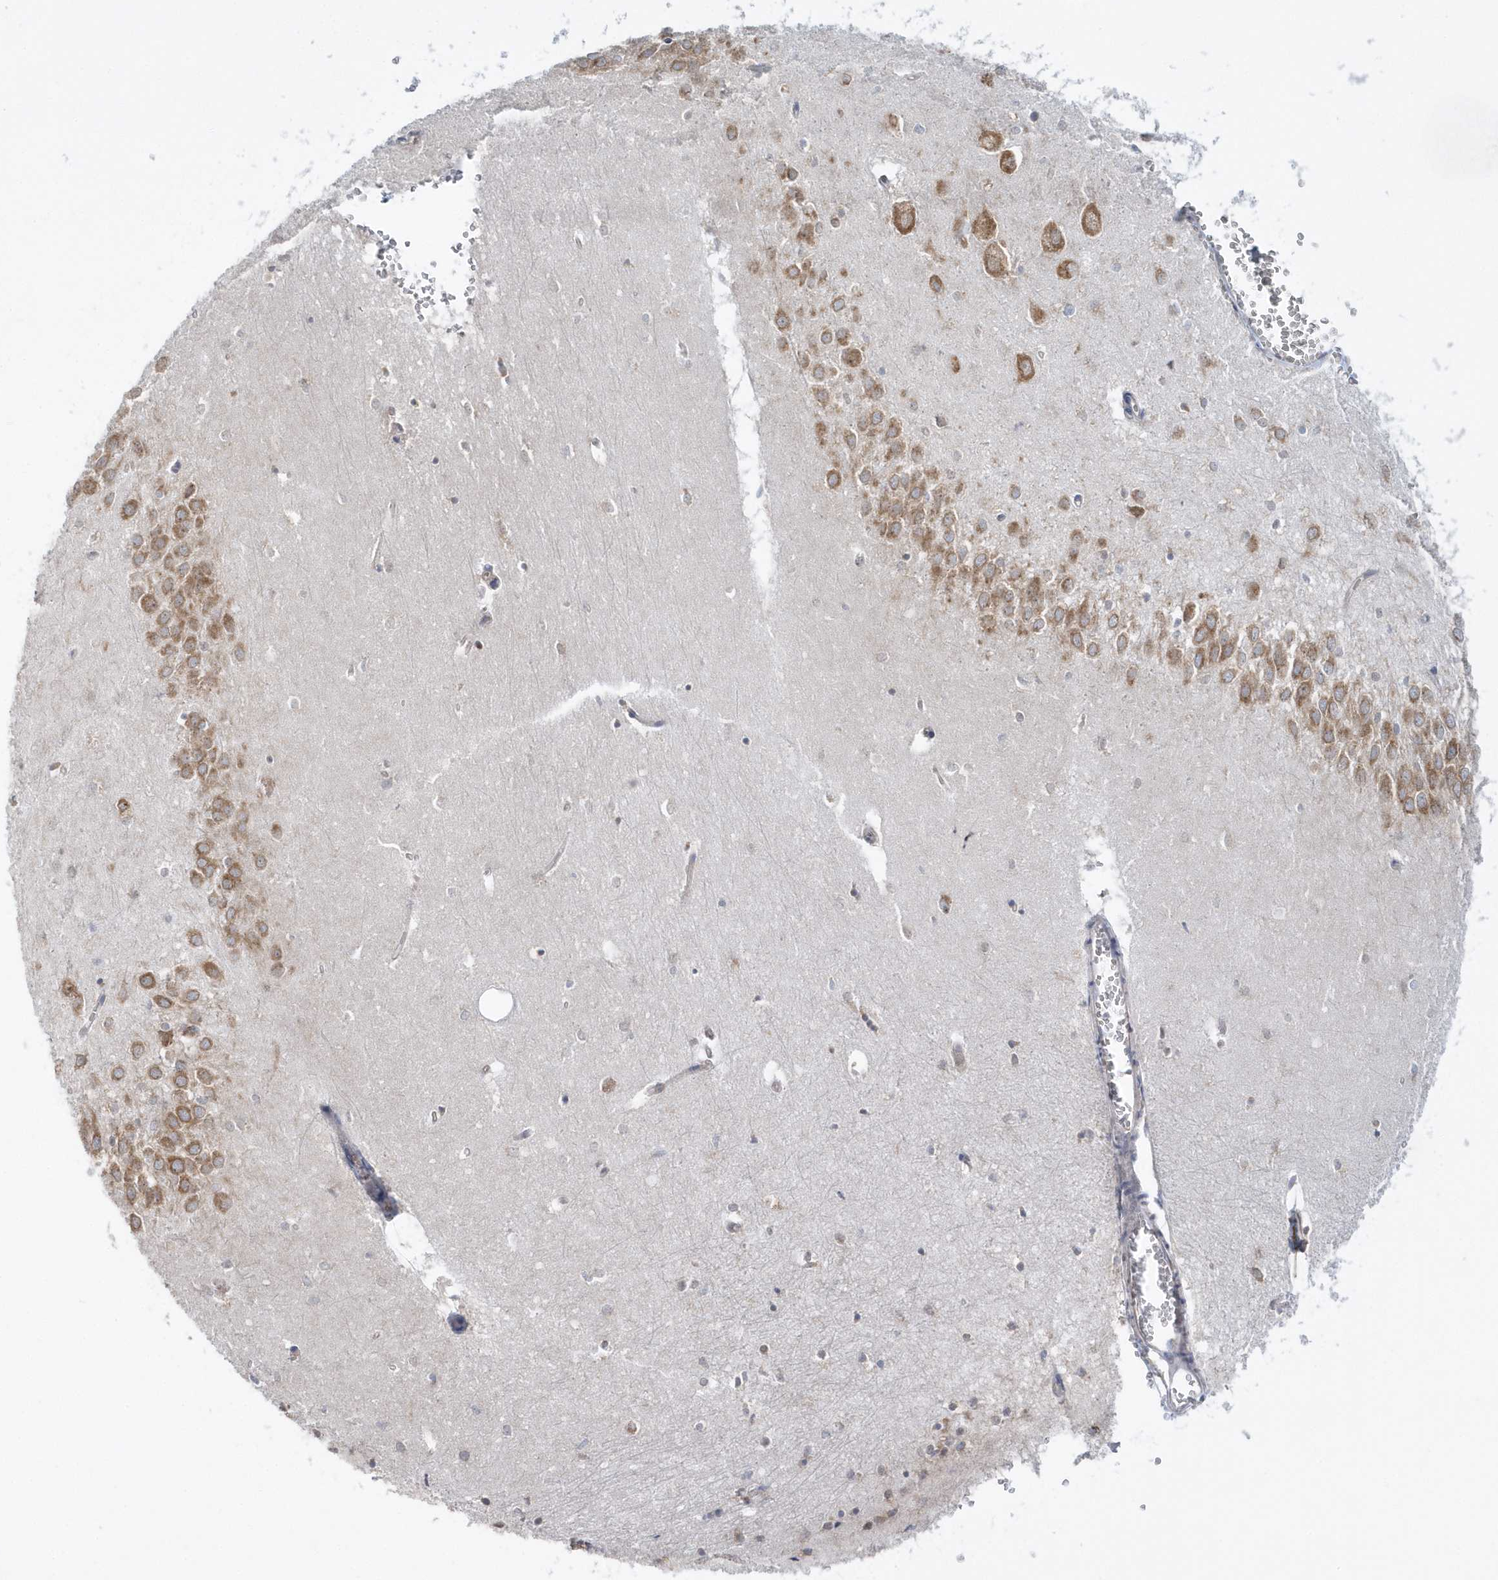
{"staining": {"intensity": "negative", "quantity": "none", "location": "none"}, "tissue": "hippocampus", "cell_type": "Glial cells", "image_type": "normal", "snomed": [{"axis": "morphology", "description": "Normal tissue, NOS"}, {"axis": "topography", "description": "Hippocampus"}], "caption": "Glial cells are negative for protein expression in normal human hippocampus. (Immunohistochemistry (ihc), brightfield microscopy, high magnification).", "gene": "EIF3C", "patient": {"sex": "female", "age": 64}}